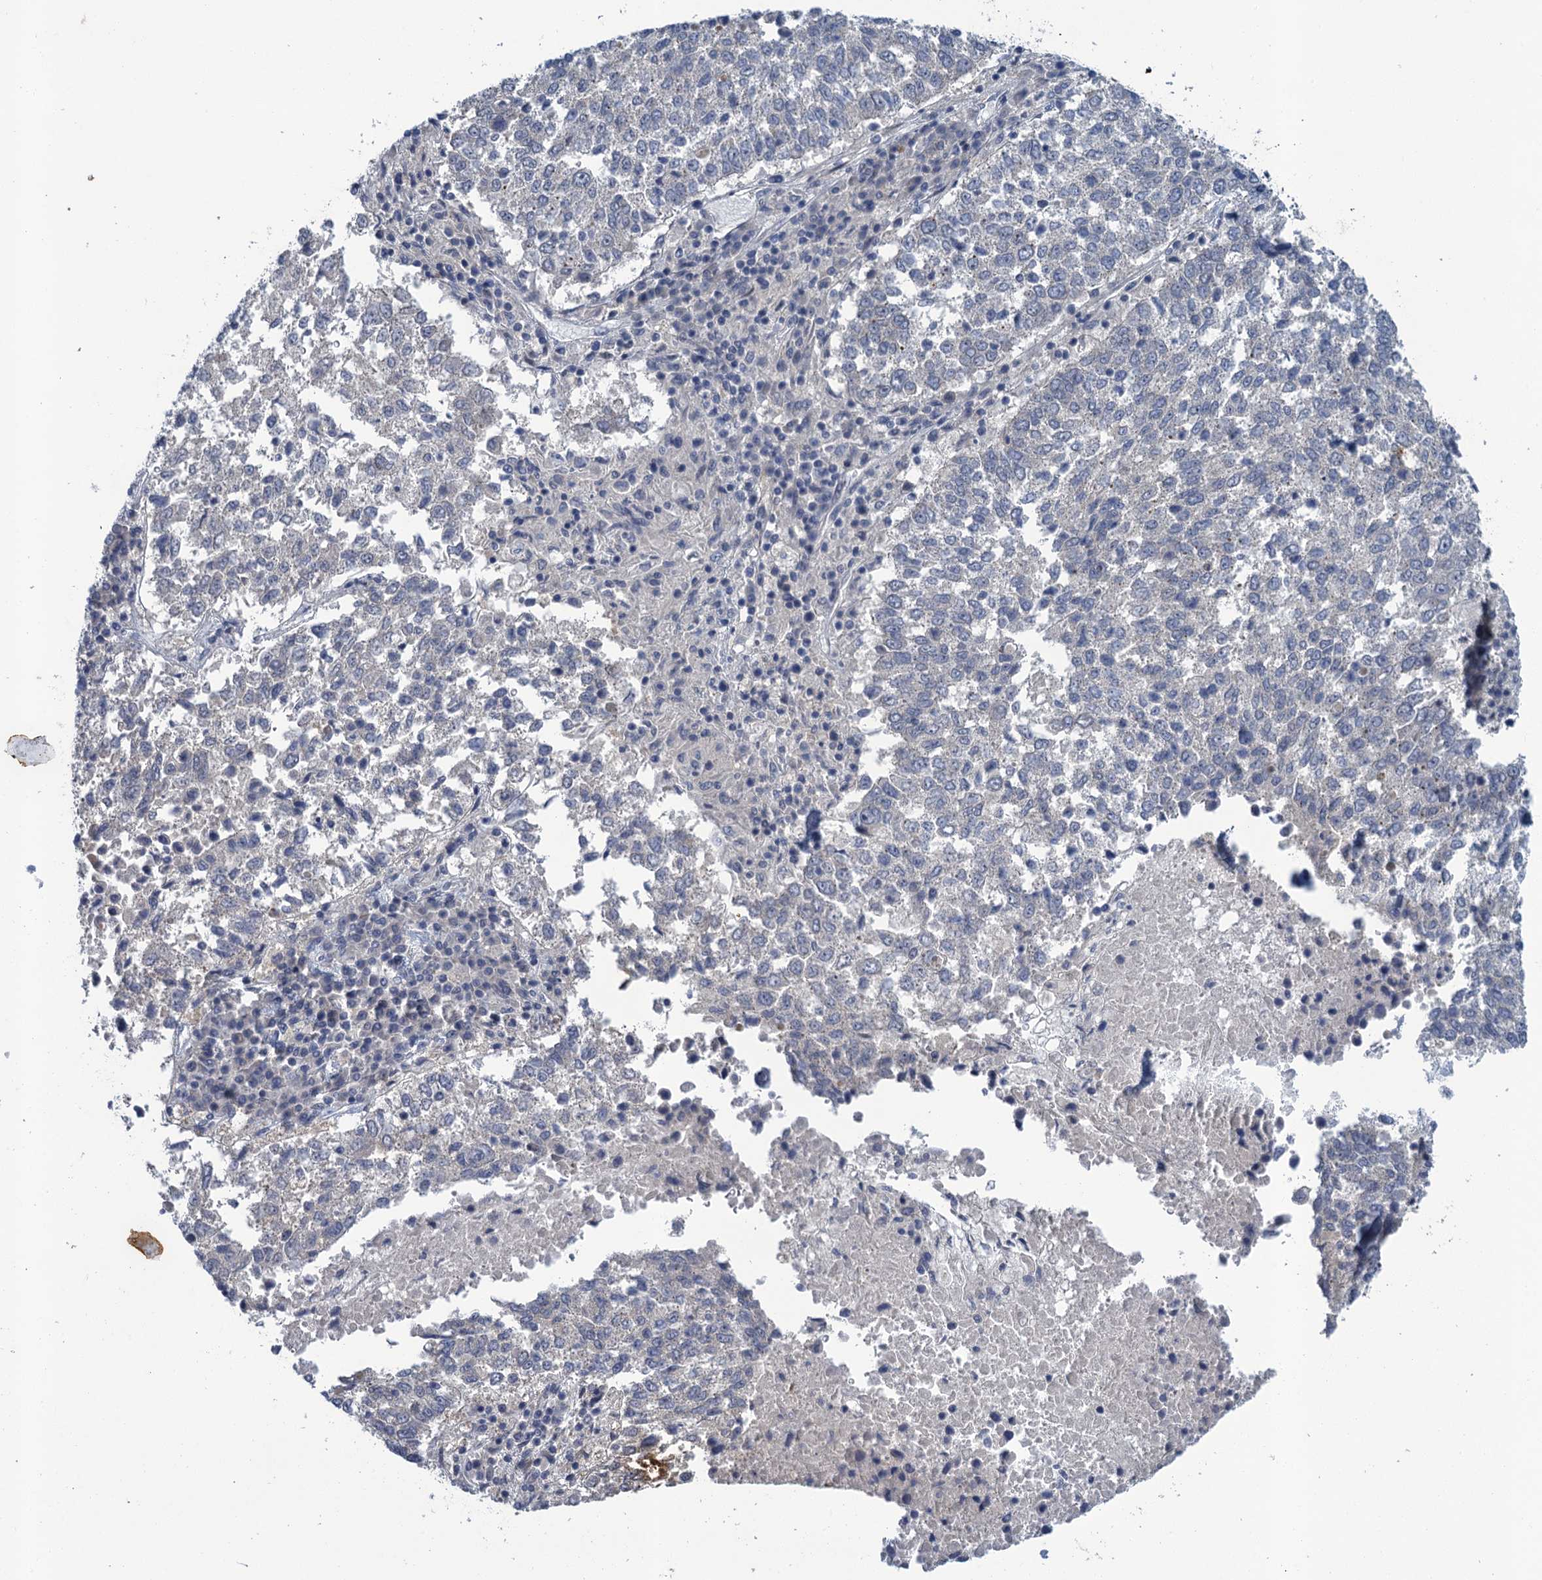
{"staining": {"intensity": "negative", "quantity": "none", "location": "none"}, "tissue": "lung cancer", "cell_type": "Tumor cells", "image_type": "cancer", "snomed": [{"axis": "morphology", "description": "Squamous cell carcinoma, NOS"}, {"axis": "topography", "description": "Lung"}], "caption": "Immunohistochemistry (IHC) photomicrograph of neoplastic tissue: lung cancer stained with DAB (3,3'-diaminobenzidine) displays no significant protein expression in tumor cells.", "gene": "MRFAP1", "patient": {"sex": "male", "age": 73}}